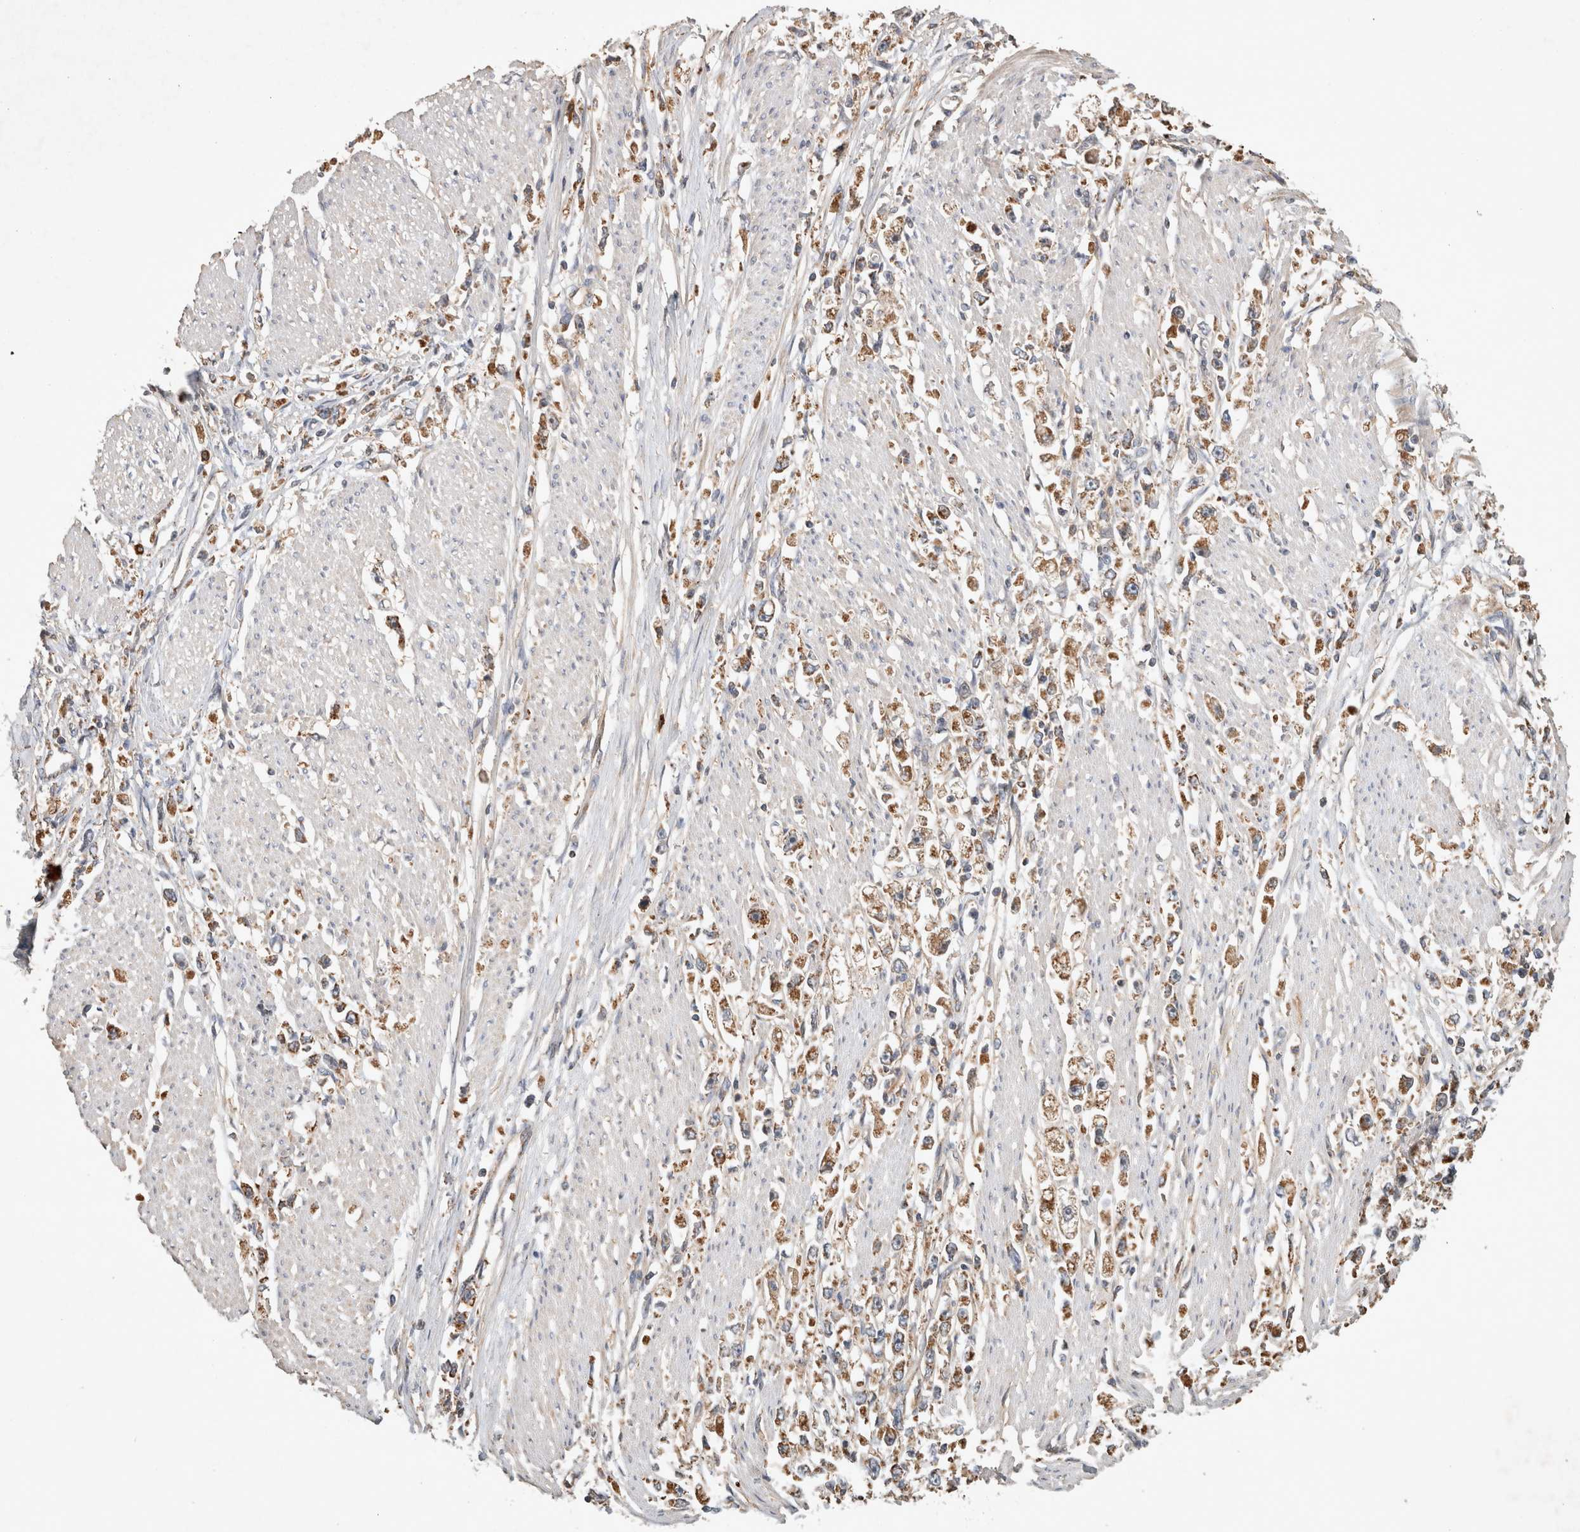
{"staining": {"intensity": "moderate", "quantity": ">75%", "location": "cytoplasmic/membranous"}, "tissue": "stomach cancer", "cell_type": "Tumor cells", "image_type": "cancer", "snomed": [{"axis": "morphology", "description": "Adenocarcinoma, NOS"}, {"axis": "topography", "description": "Stomach"}], "caption": "The photomicrograph shows immunohistochemical staining of adenocarcinoma (stomach). There is moderate cytoplasmic/membranous staining is identified in about >75% of tumor cells.", "gene": "SERAC1", "patient": {"sex": "female", "age": 59}}